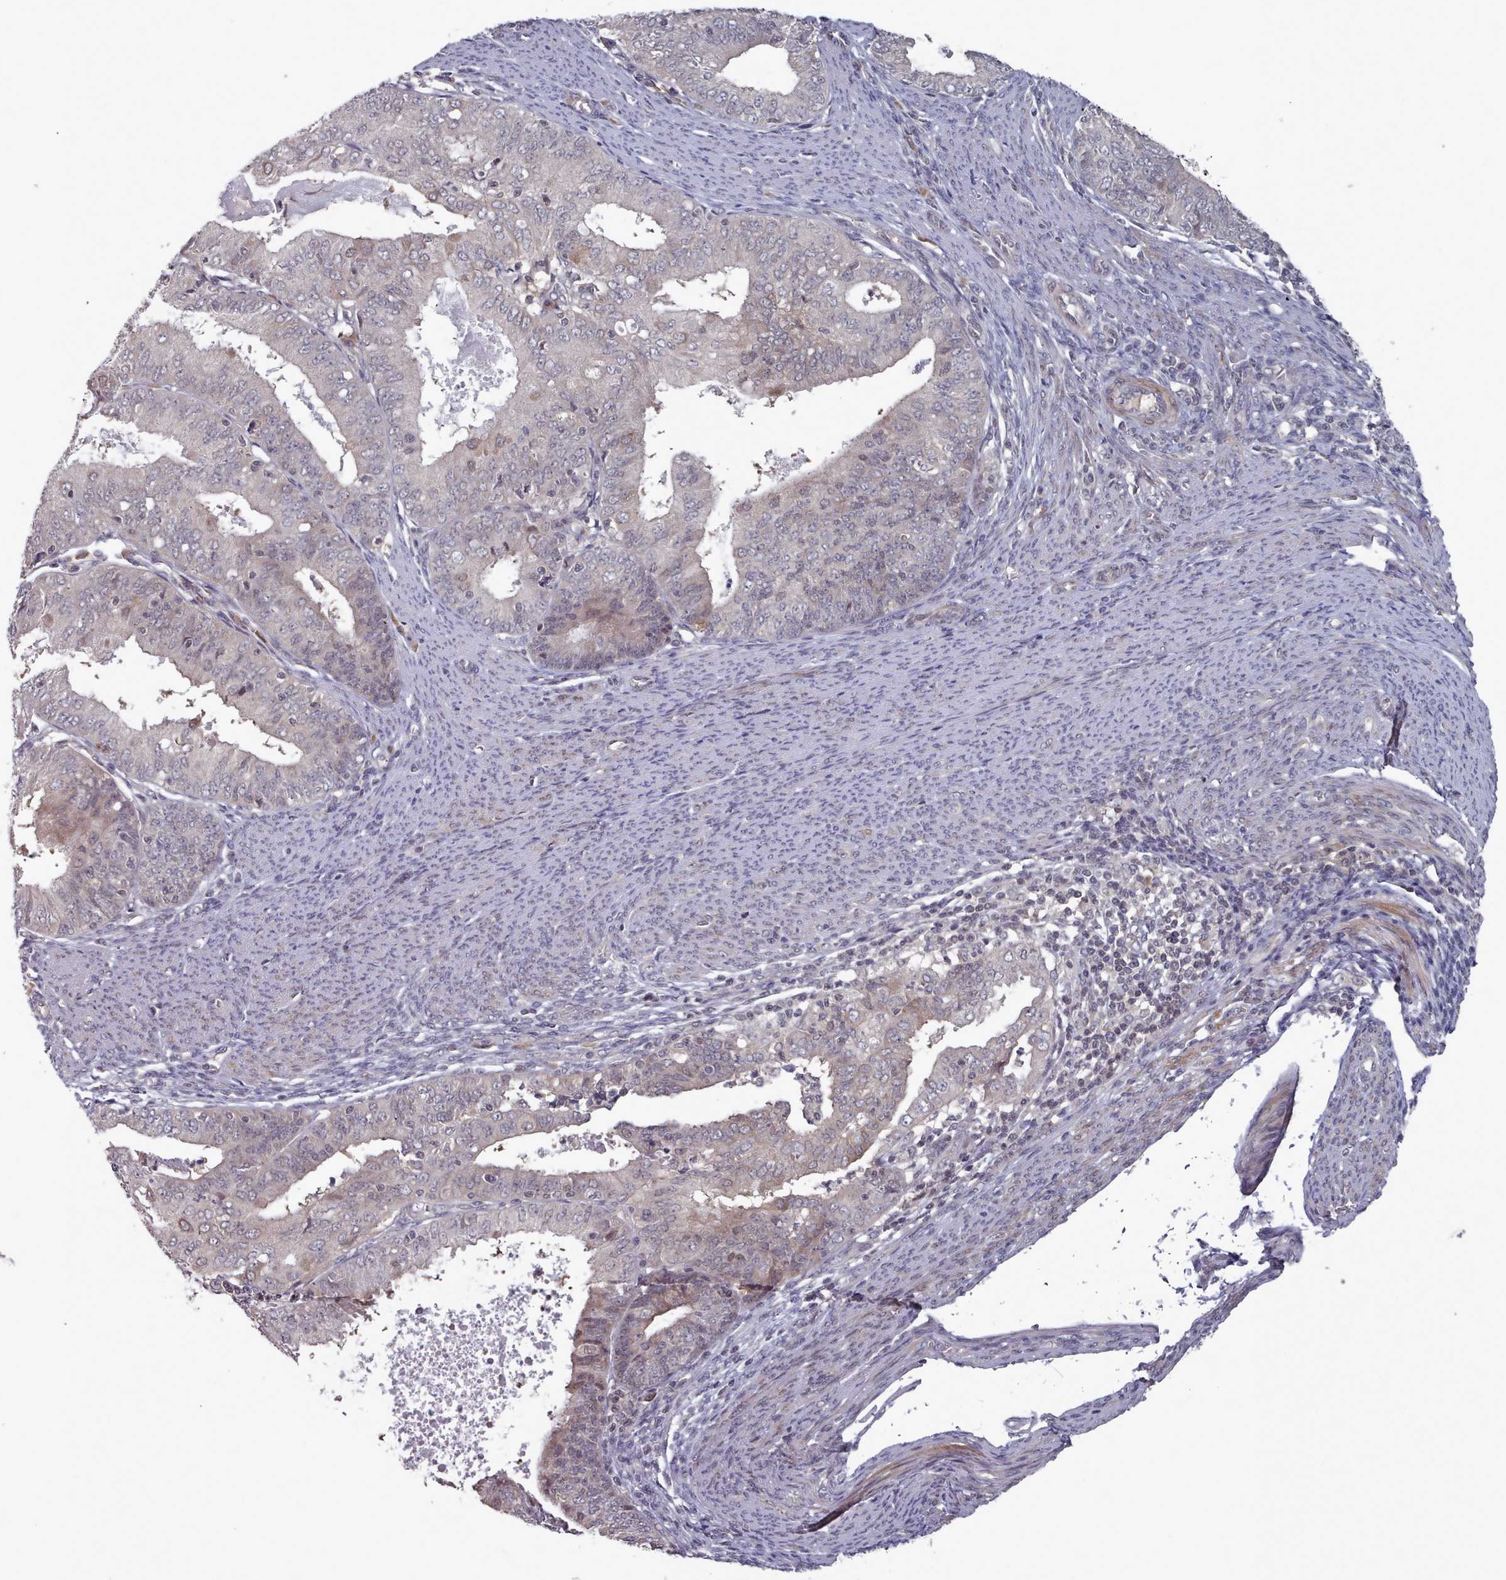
{"staining": {"intensity": "negative", "quantity": "none", "location": "none"}, "tissue": "endometrial cancer", "cell_type": "Tumor cells", "image_type": "cancer", "snomed": [{"axis": "morphology", "description": "Adenocarcinoma, NOS"}, {"axis": "topography", "description": "Endometrium"}], "caption": "This is a histopathology image of IHC staining of adenocarcinoma (endometrial), which shows no expression in tumor cells.", "gene": "HYAL3", "patient": {"sex": "female", "age": 57}}